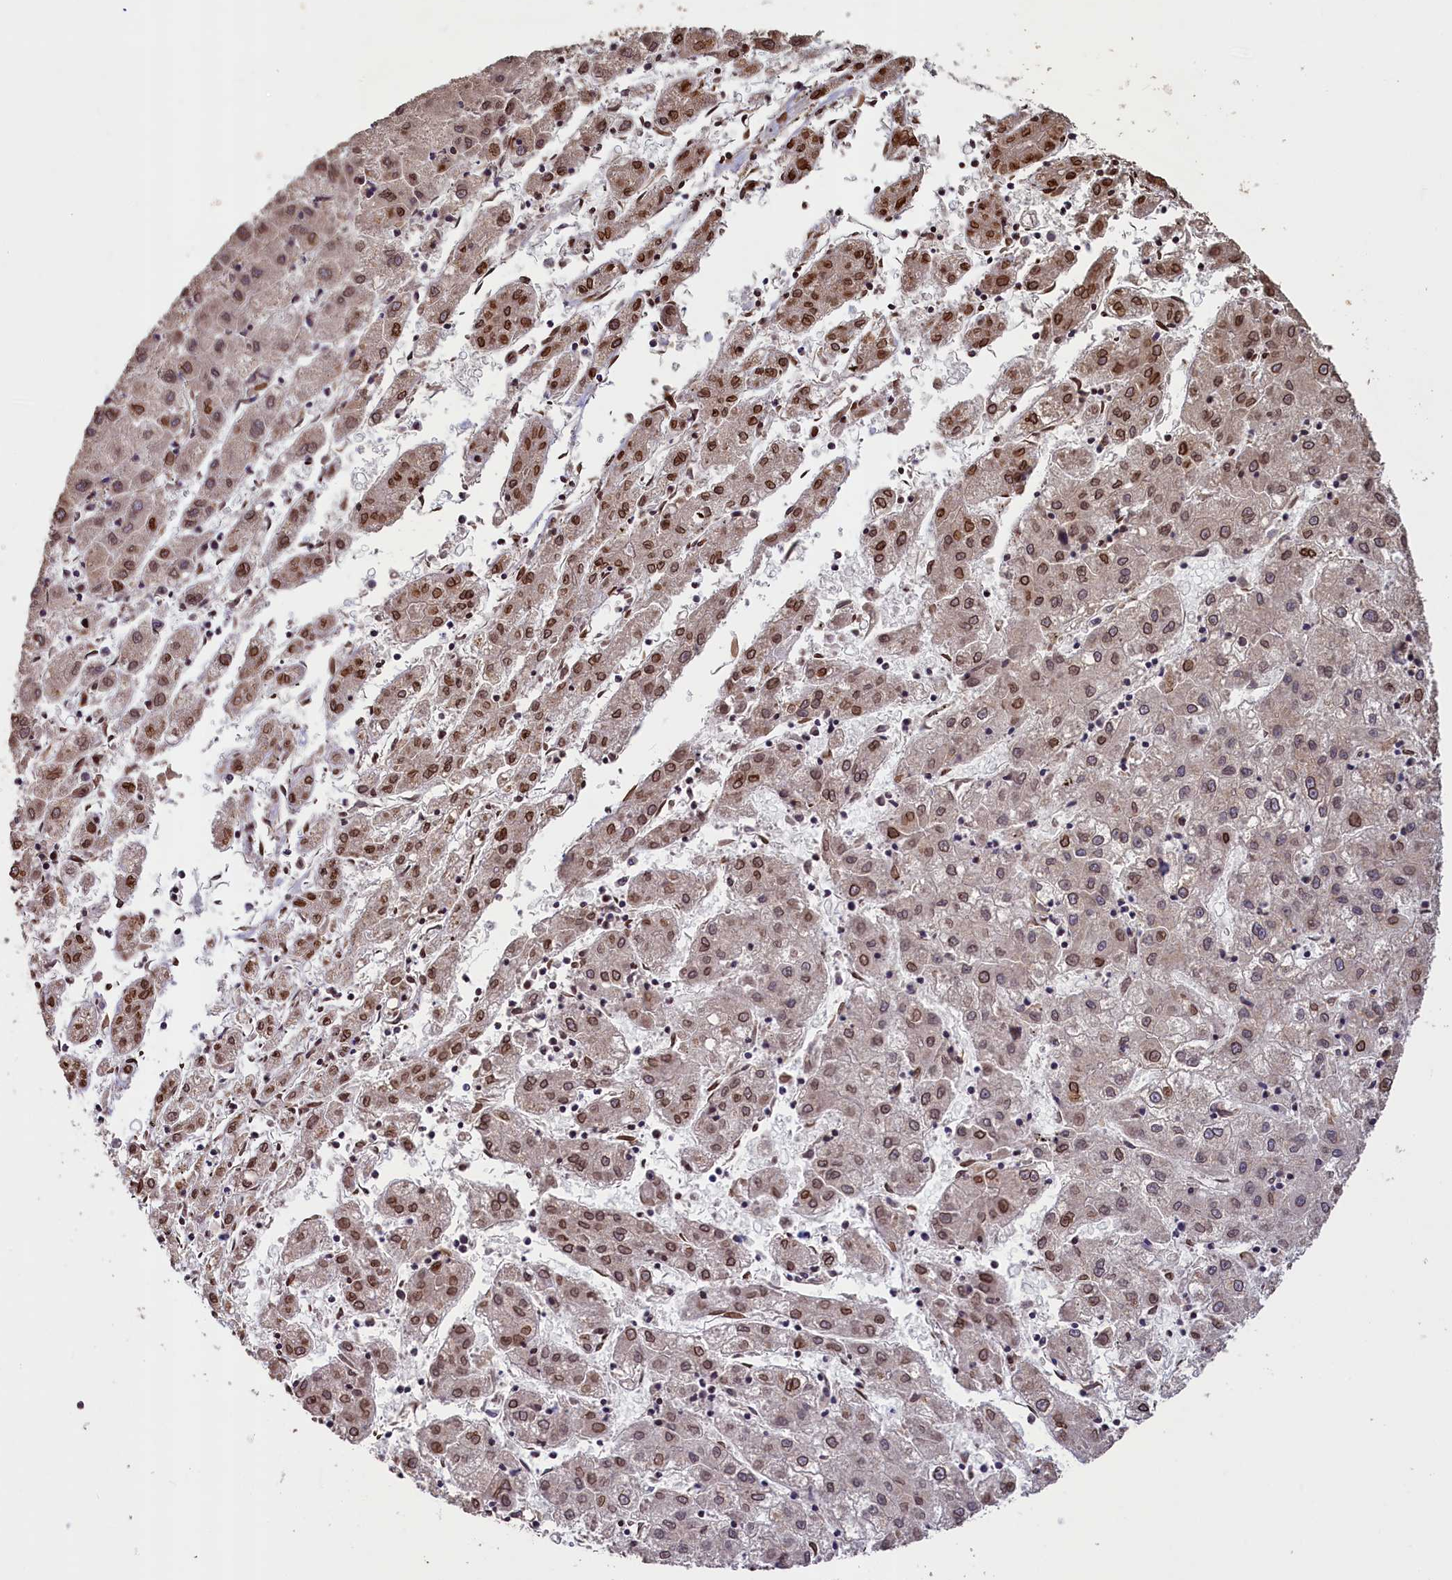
{"staining": {"intensity": "moderate", "quantity": "25%-75%", "location": "cytoplasmic/membranous,nuclear"}, "tissue": "liver cancer", "cell_type": "Tumor cells", "image_type": "cancer", "snomed": [{"axis": "morphology", "description": "Carcinoma, Hepatocellular, NOS"}, {"axis": "topography", "description": "Liver"}], "caption": "This is a micrograph of IHC staining of liver cancer, which shows moderate positivity in the cytoplasmic/membranous and nuclear of tumor cells.", "gene": "SLC38A7", "patient": {"sex": "male", "age": 72}}